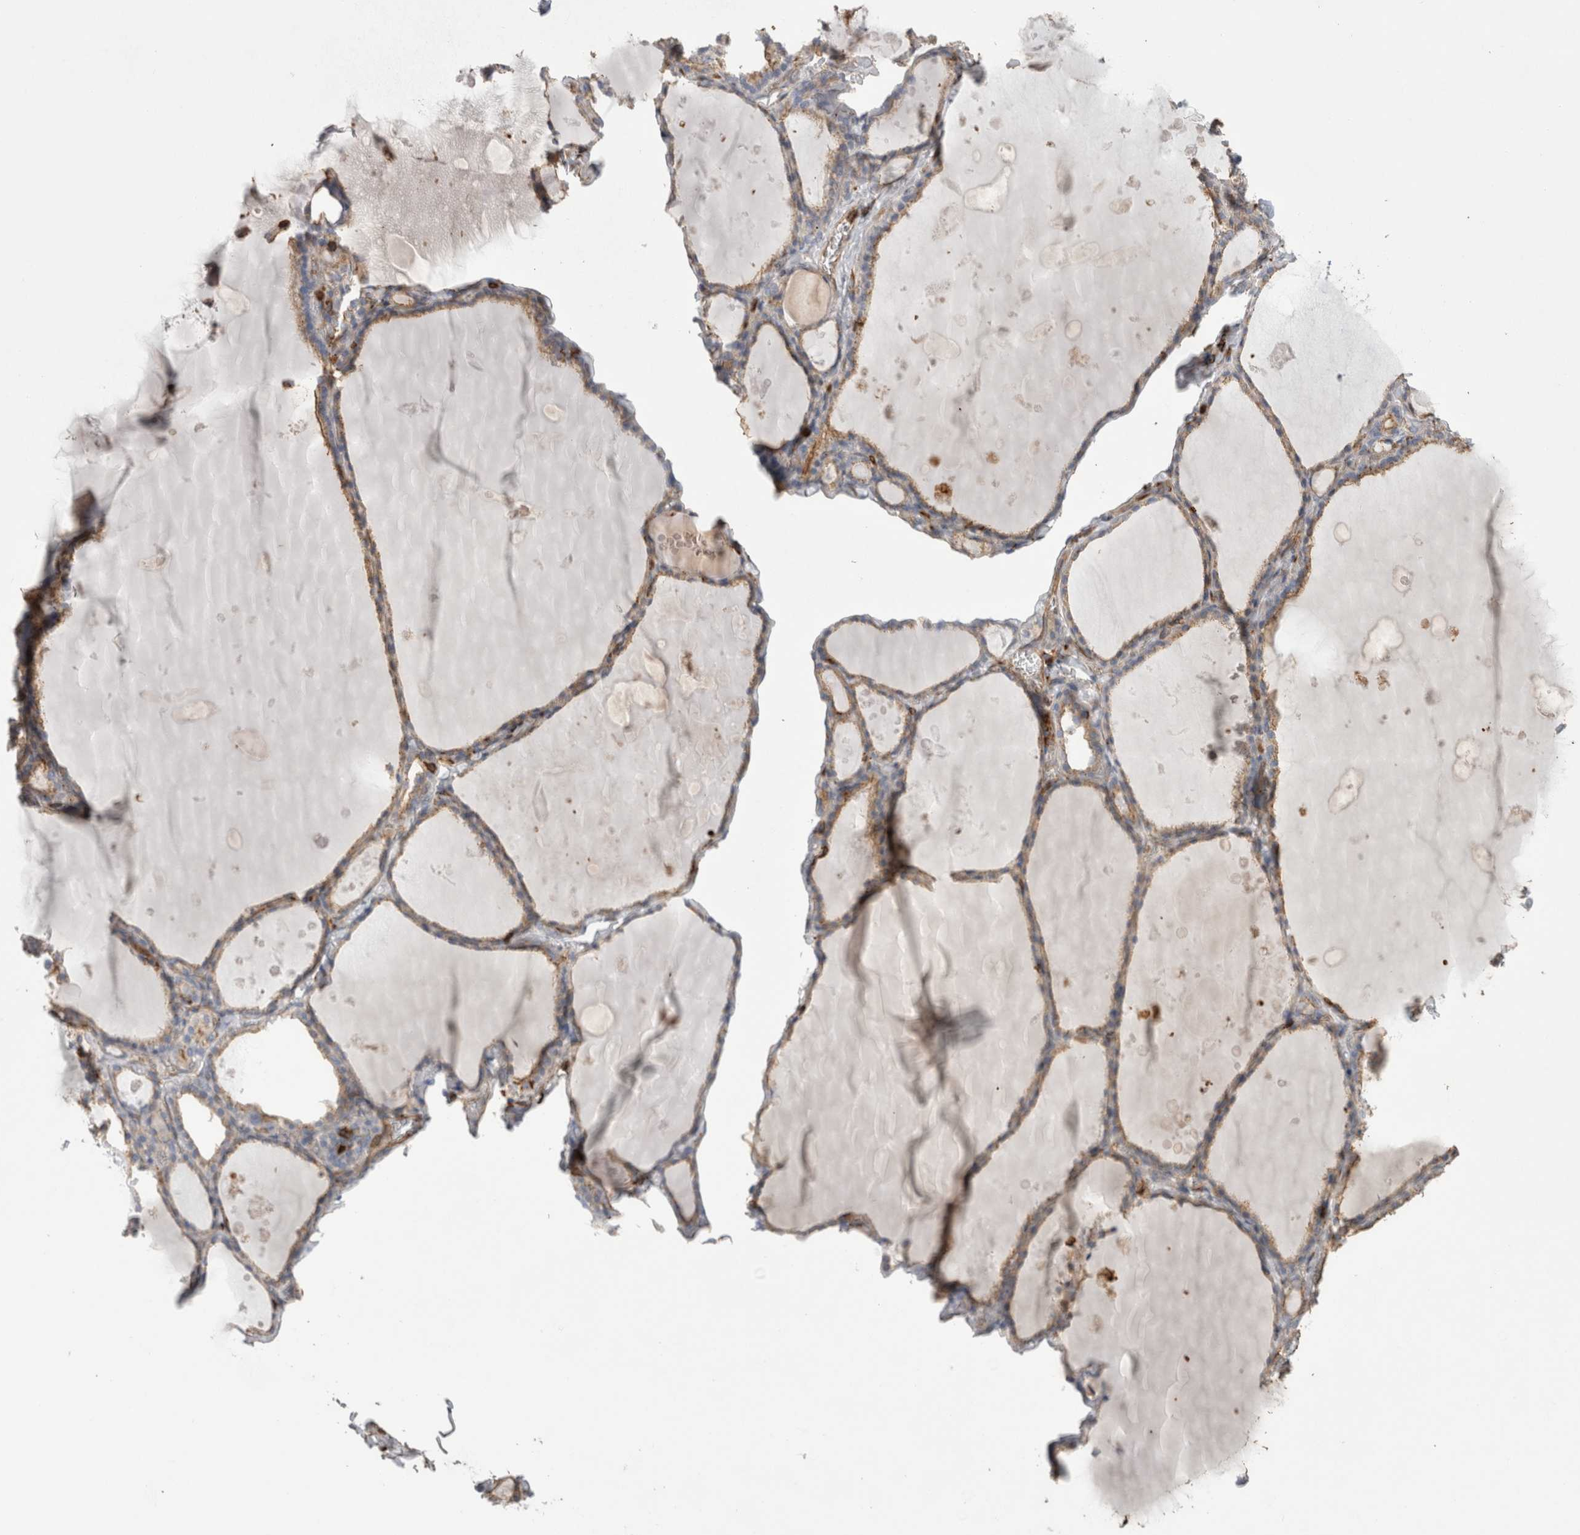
{"staining": {"intensity": "weak", "quantity": "25%-75%", "location": "cytoplasmic/membranous"}, "tissue": "thyroid gland", "cell_type": "Glandular cells", "image_type": "normal", "snomed": [{"axis": "morphology", "description": "Normal tissue, NOS"}, {"axis": "topography", "description": "Thyroid gland"}], "caption": "Immunohistochemical staining of unremarkable thyroid gland displays low levels of weak cytoplasmic/membranous positivity in approximately 25%-75% of glandular cells.", "gene": "GPER1", "patient": {"sex": "male", "age": 56}}